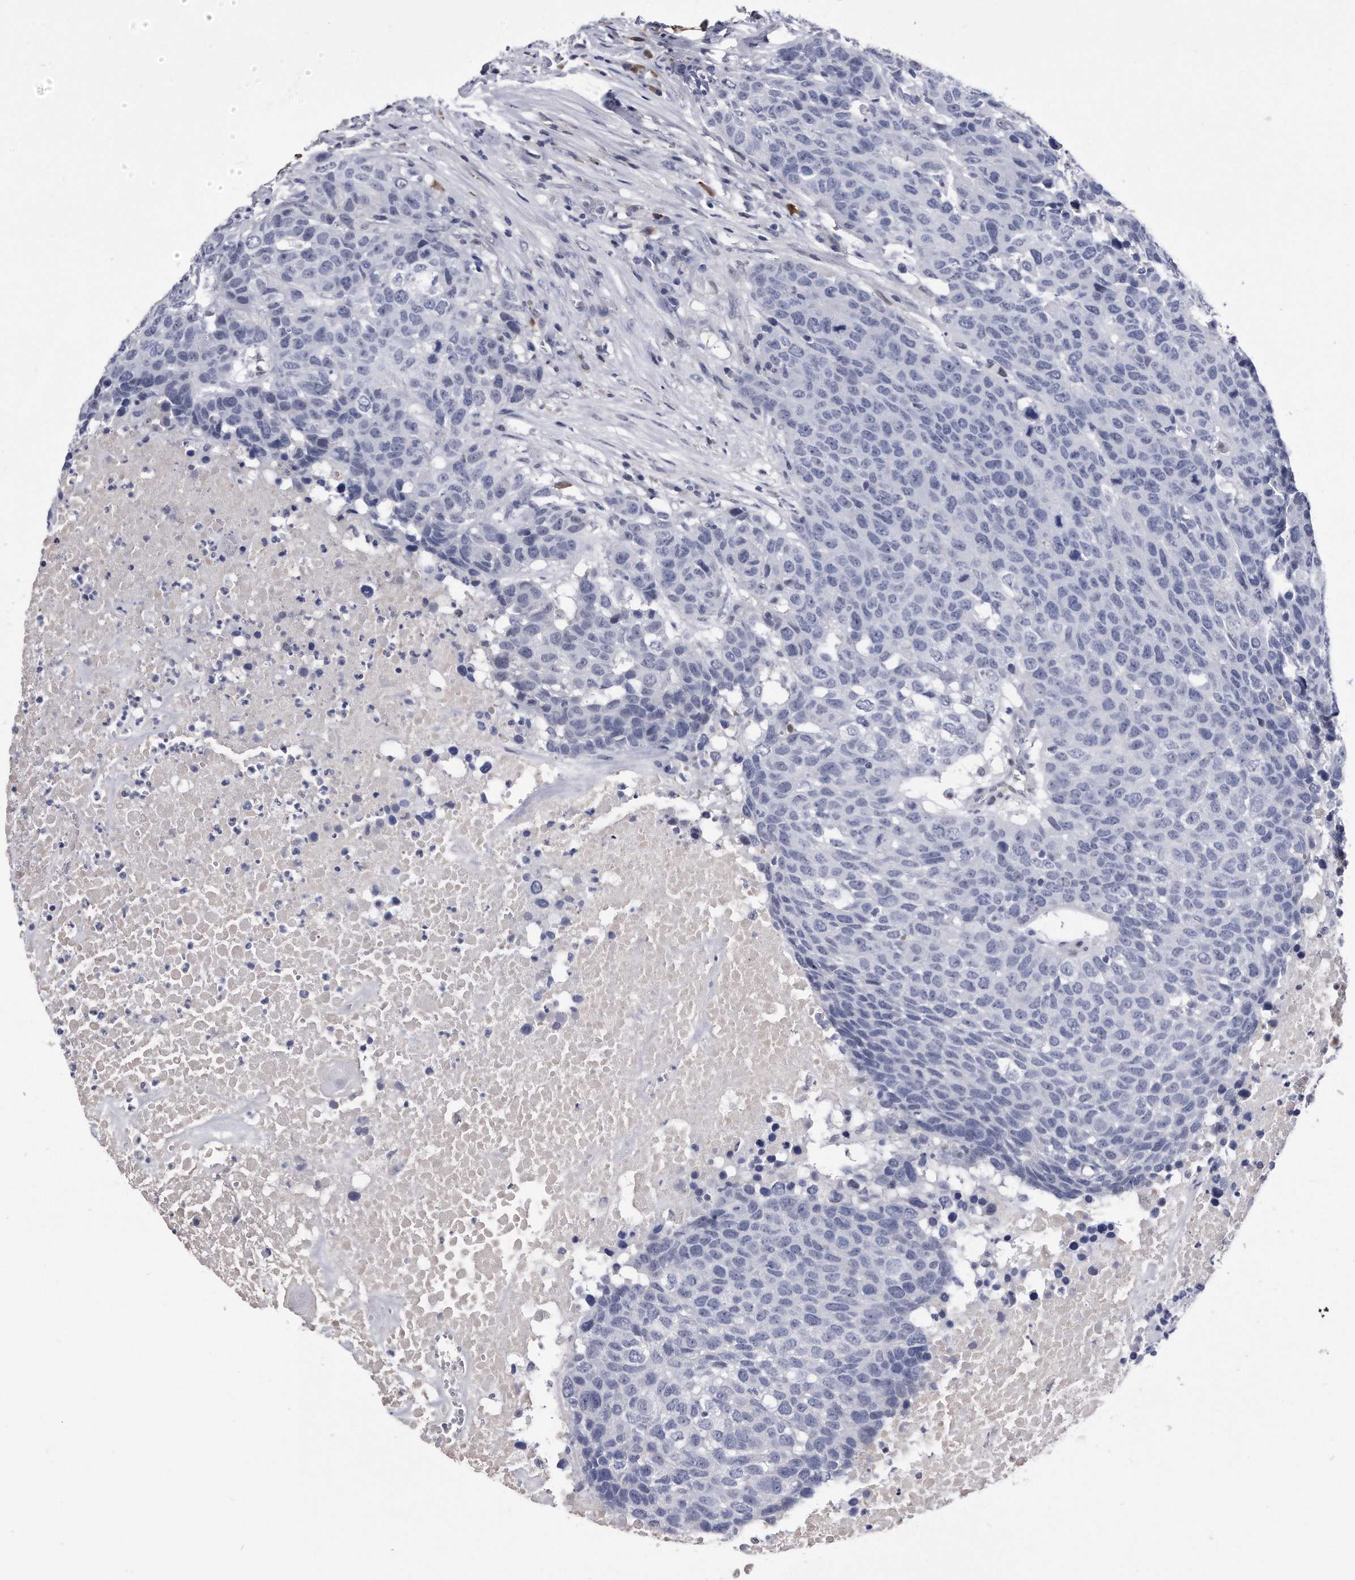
{"staining": {"intensity": "negative", "quantity": "none", "location": "none"}, "tissue": "head and neck cancer", "cell_type": "Tumor cells", "image_type": "cancer", "snomed": [{"axis": "morphology", "description": "Squamous cell carcinoma, NOS"}, {"axis": "topography", "description": "Head-Neck"}], "caption": "Human head and neck squamous cell carcinoma stained for a protein using IHC reveals no expression in tumor cells.", "gene": "KCTD8", "patient": {"sex": "male", "age": 66}}